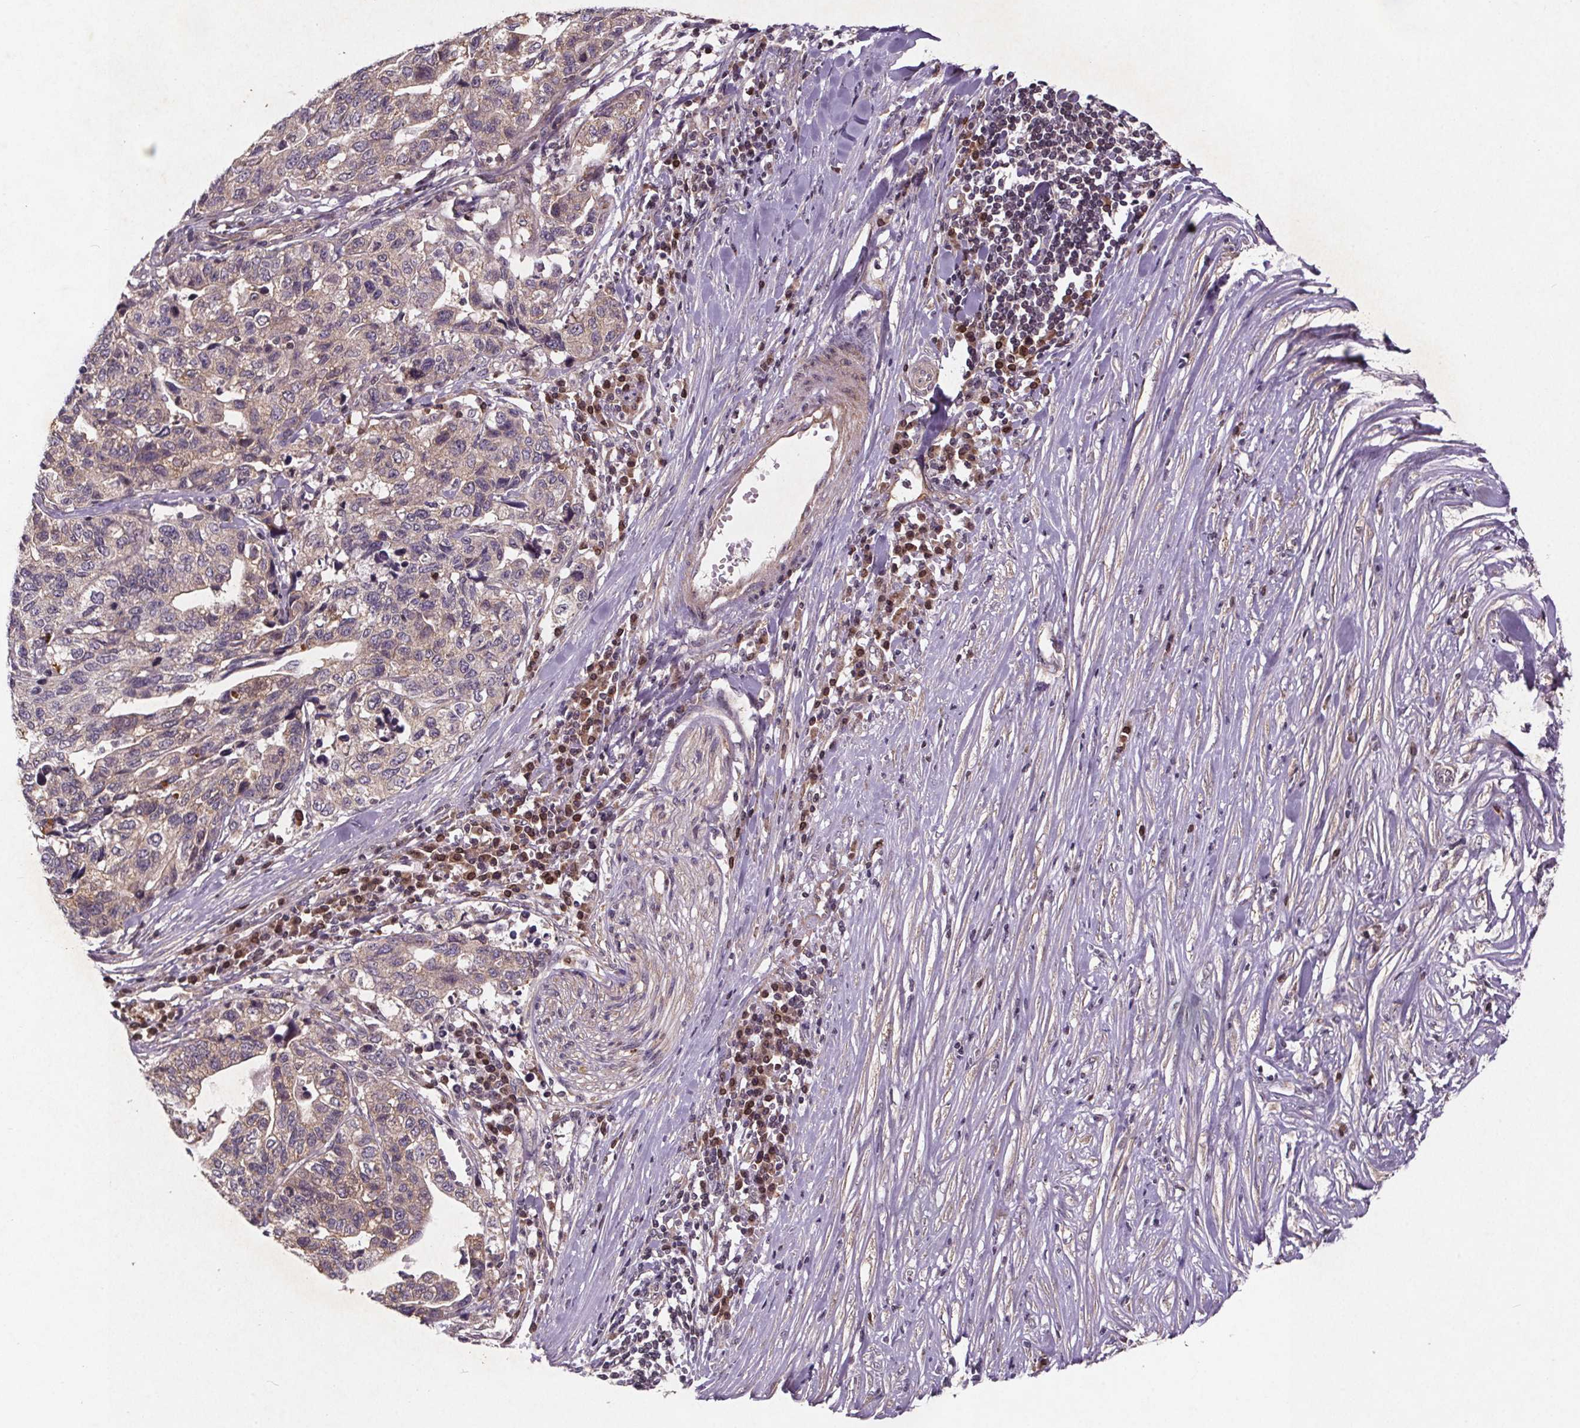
{"staining": {"intensity": "negative", "quantity": "none", "location": "none"}, "tissue": "stomach cancer", "cell_type": "Tumor cells", "image_type": "cancer", "snomed": [{"axis": "morphology", "description": "Adenocarcinoma, NOS"}, {"axis": "topography", "description": "Stomach, upper"}], "caption": "Tumor cells show no significant protein positivity in stomach adenocarcinoma.", "gene": "STRN3", "patient": {"sex": "female", "age": 67}}